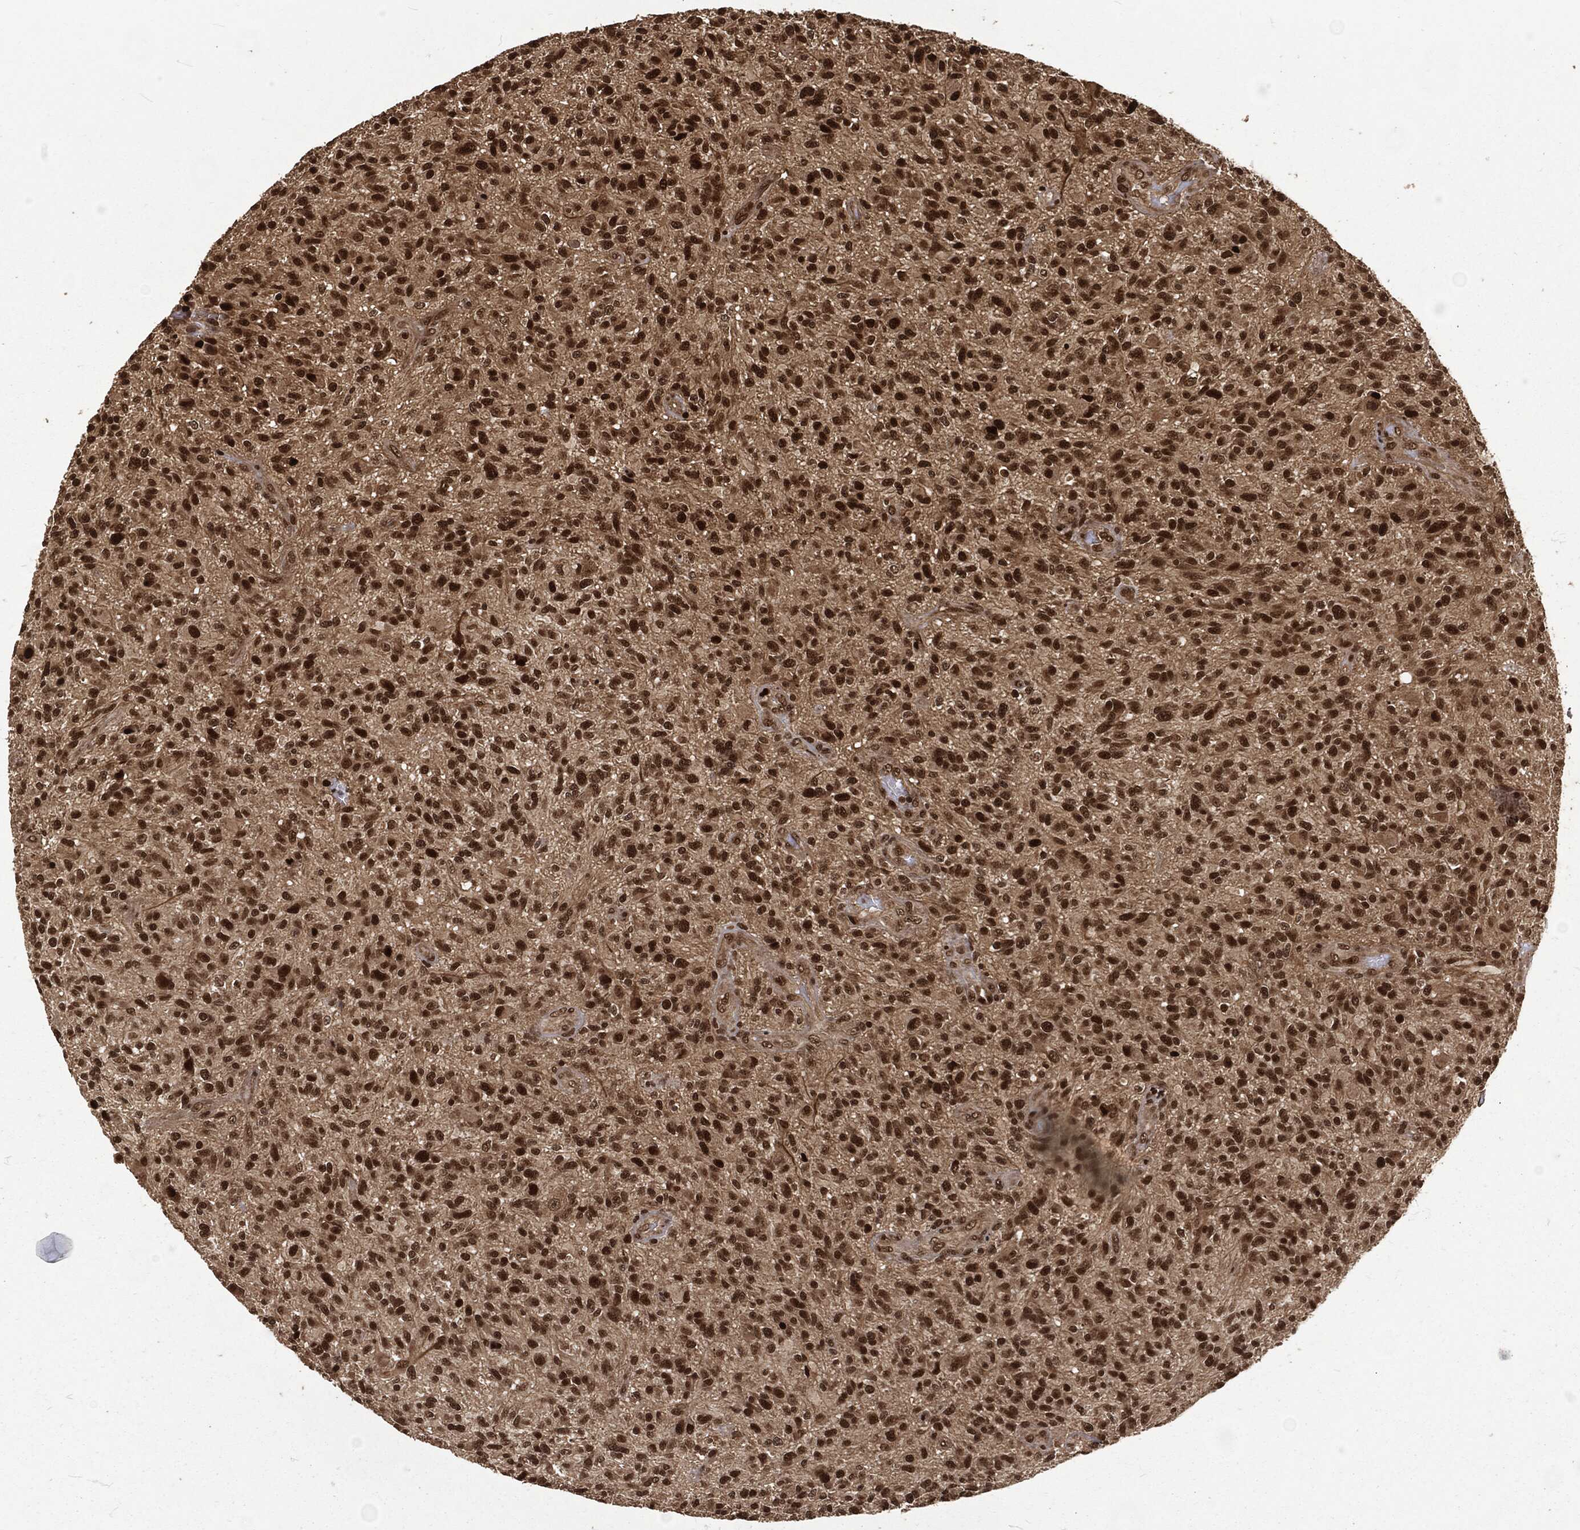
{"staining": {"intensity": "strong", "quantity": "25%-75%", "location": "nuclear"}, "tissue": "glioma", "cell_type": "Tumor cells", "image_type": "cancer", "snomed": [{"axis": "morphology", "description": "Glioma, malignant, High grade"}, {"axis": "topography", "description": "Brain"}], "caption": "Human malignant high-grade glioma stained for a protein (brown) exhibits strong nuclear positive expression in about 25%-75% of tumor cells.", "gene": "NGRN", "patient": {"sex": "male", "age": 47}}